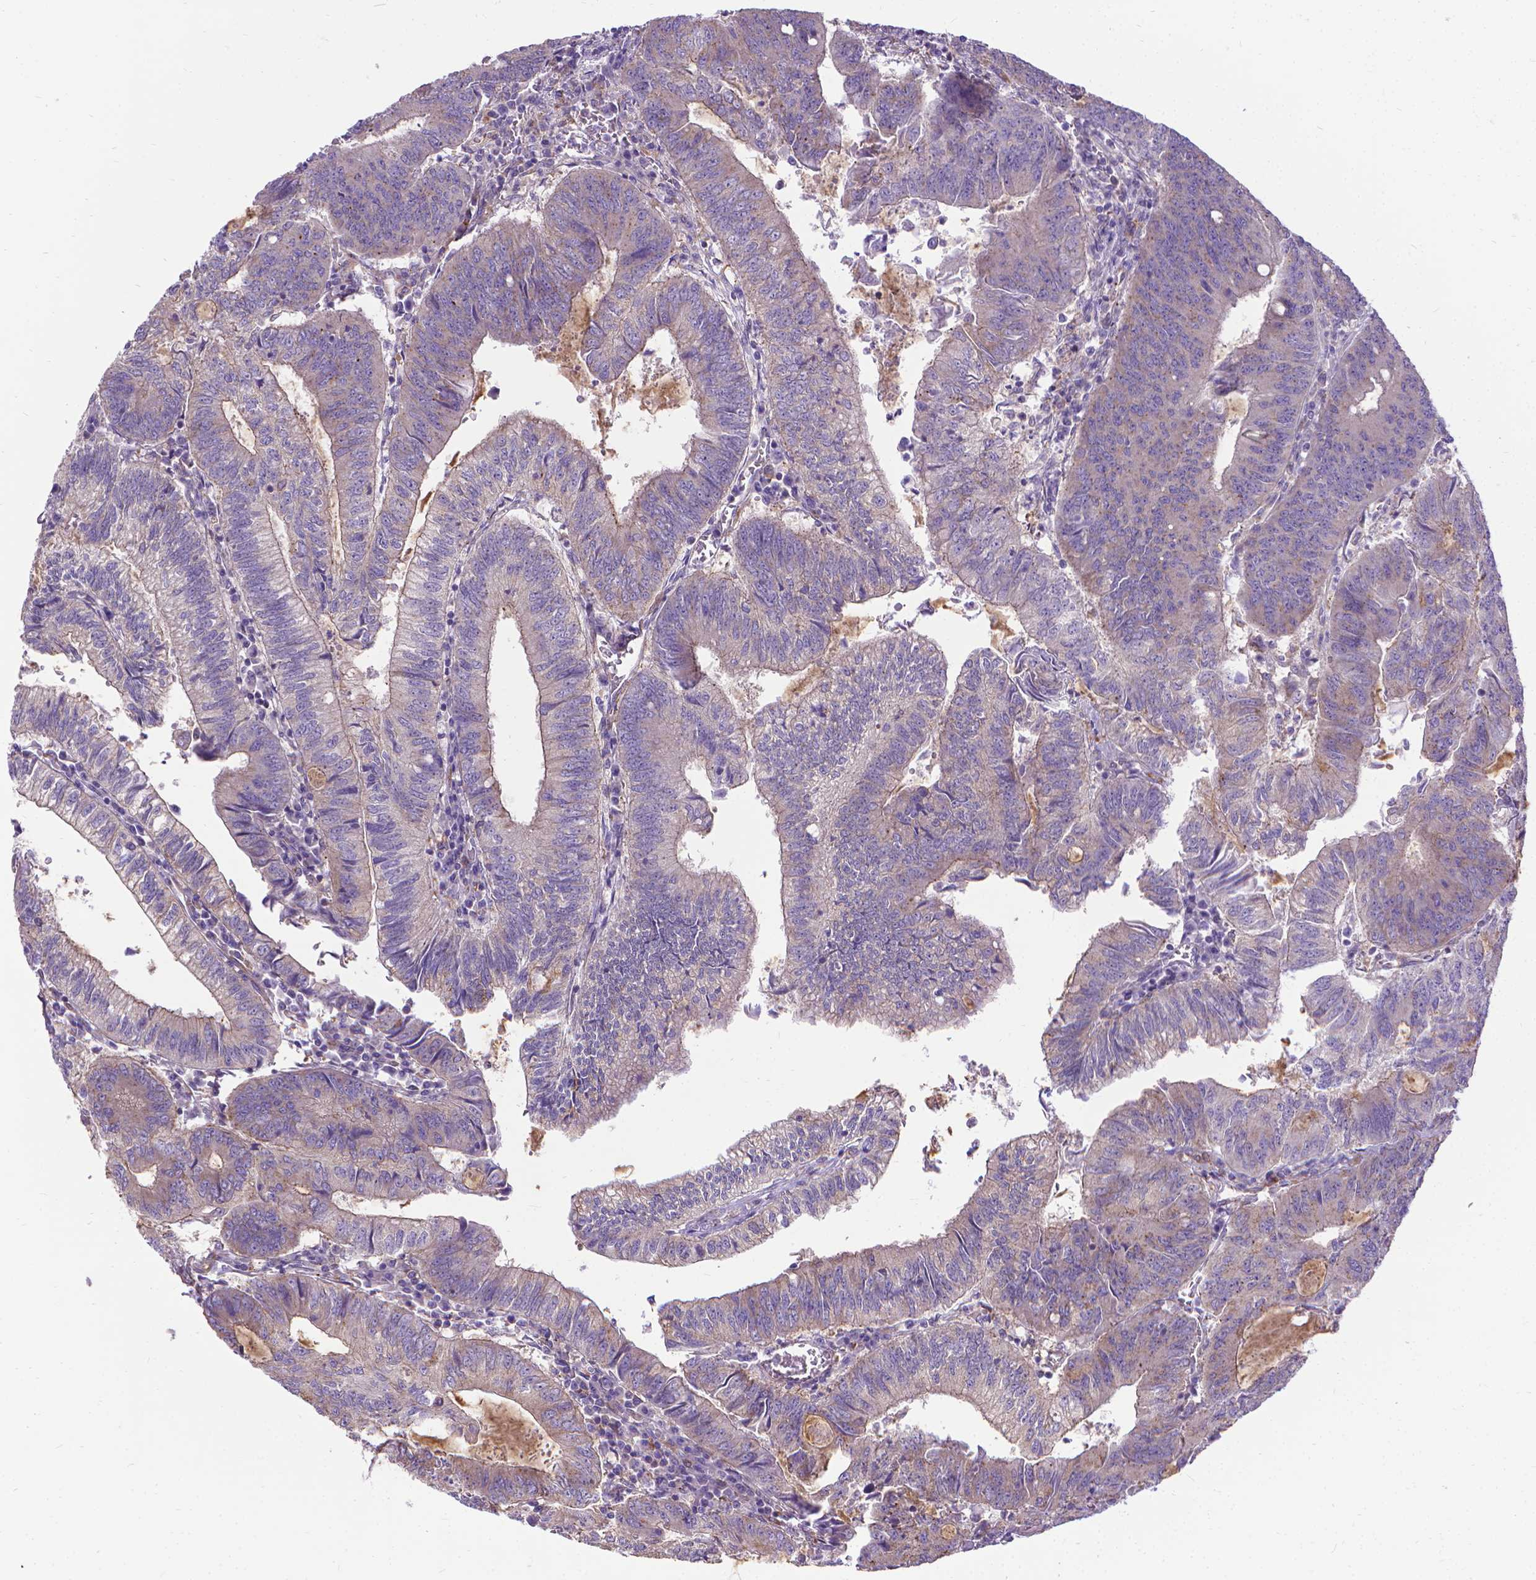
{"staining": {"intensity": "moderate", "quantity": "<25%", "location": "cytoplasmic/membranous"}, "tissue": "colorectal cancer", "cell_type": "Tumor cells", "image_type": "cancer", "snomed": [{"axis": "morphology", "description": "Adenocarcinoma, NOS"}, {"axis": "topography", "description": "Colon"}], "caption": "A brown stain highlights moderate cytoplasmic/membranous positivity of a protein in colorectal adenocarcinoma tumor cells.", "gene": "CFAP299", "patient": {"sex": "male", "age": 67}}